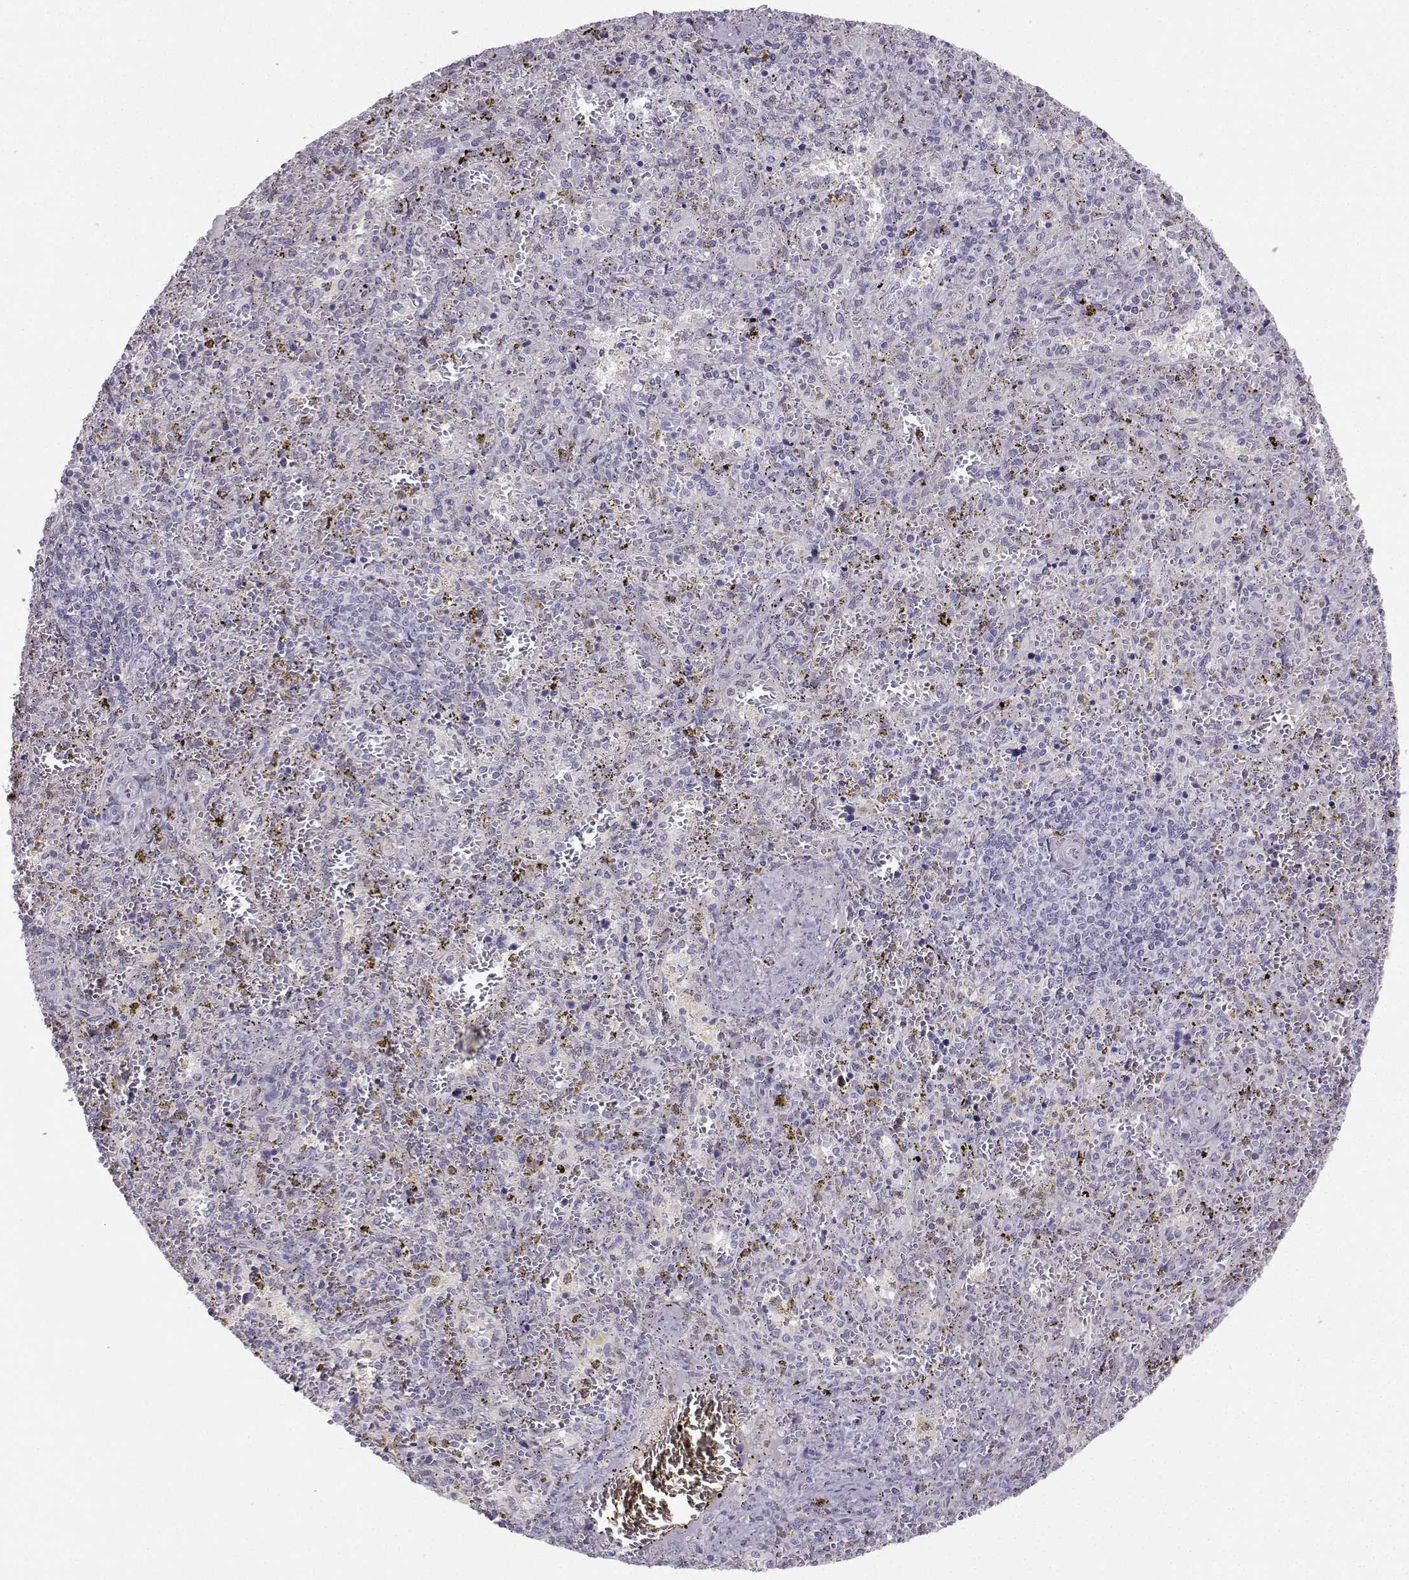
{"staining": {"intensity": "negative", "quantity": "none", "location": "none"}, "tissue": "spleen", "cell_type": "Cells in red pulp", "image_type": "normal", "snomed": [{"axis": "morphology", "description": "Normal tissue, NOS"}, {"axis": "topography", "description": "Spleen"}], "caption": "This is an immunohistochemistry (IHC) micrograph of normal human spleen. There is no staining in cells in red pulp.", "gene": "DCLK3", "patient": {"sex": "female", "age": 50}}